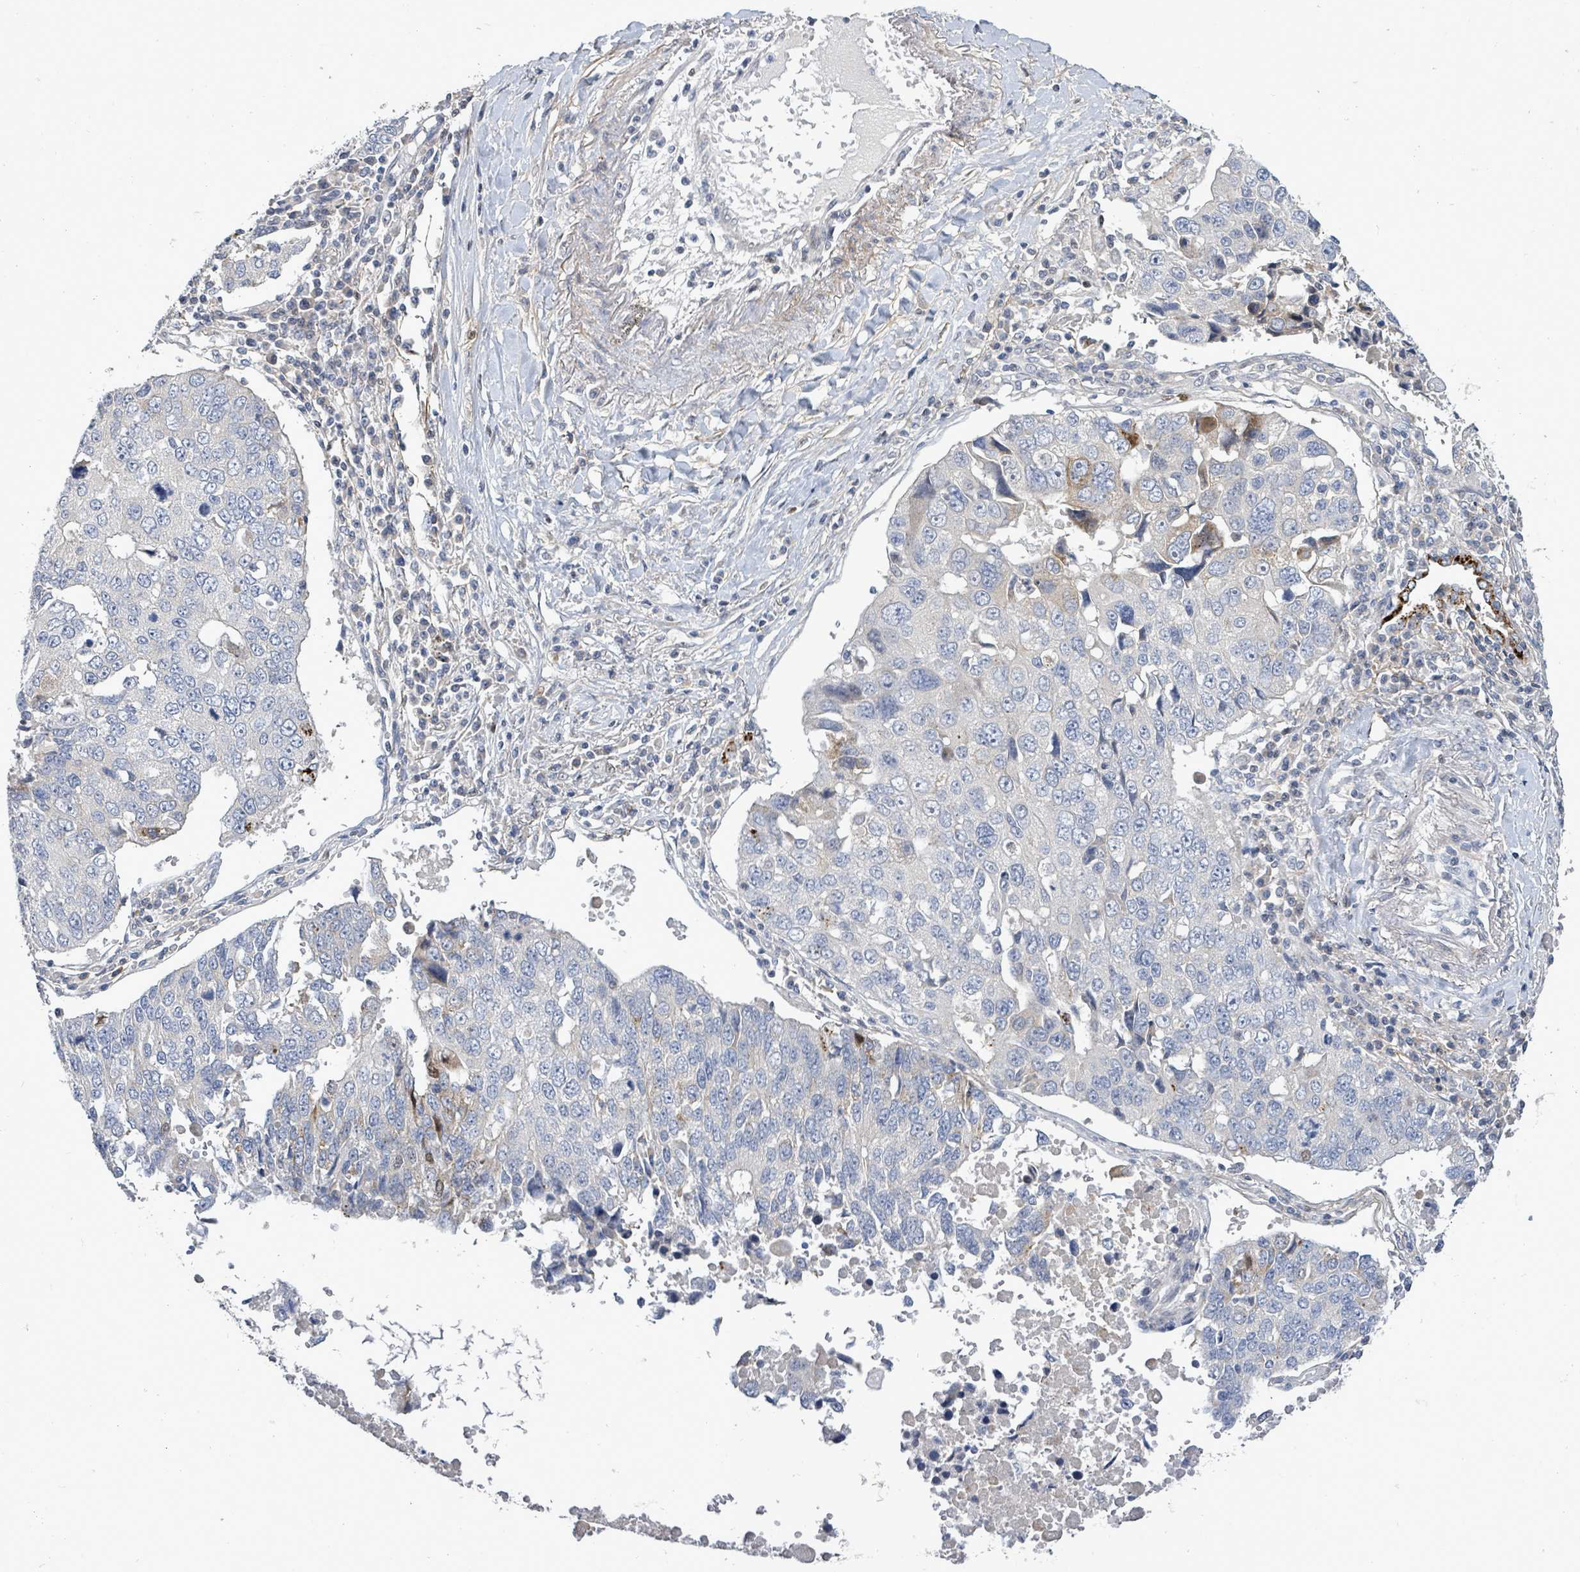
{"staining": {"intensity": "moderate", "quantity": "<25%", "location": "cytoplasmic/membranous"}, "tissue": "lung cancer", "cell_type": "Tumor cells", "image_type": "cancer", "snomed": [{"axis": "morphology", "description": "Squamous cell carcinoma, NOS"}, {"axis": "topography", "description": "Lung"}], "caption": "Approximately <25% of tumor cells in squamous cell carcinoma (lung) exhibit moderate cytoplasmic/membranous protein staining as visualized by brown immunohistochemical staining.", "gene": "ZFPM1", "patient": {"sex": "female", "age": 66}}